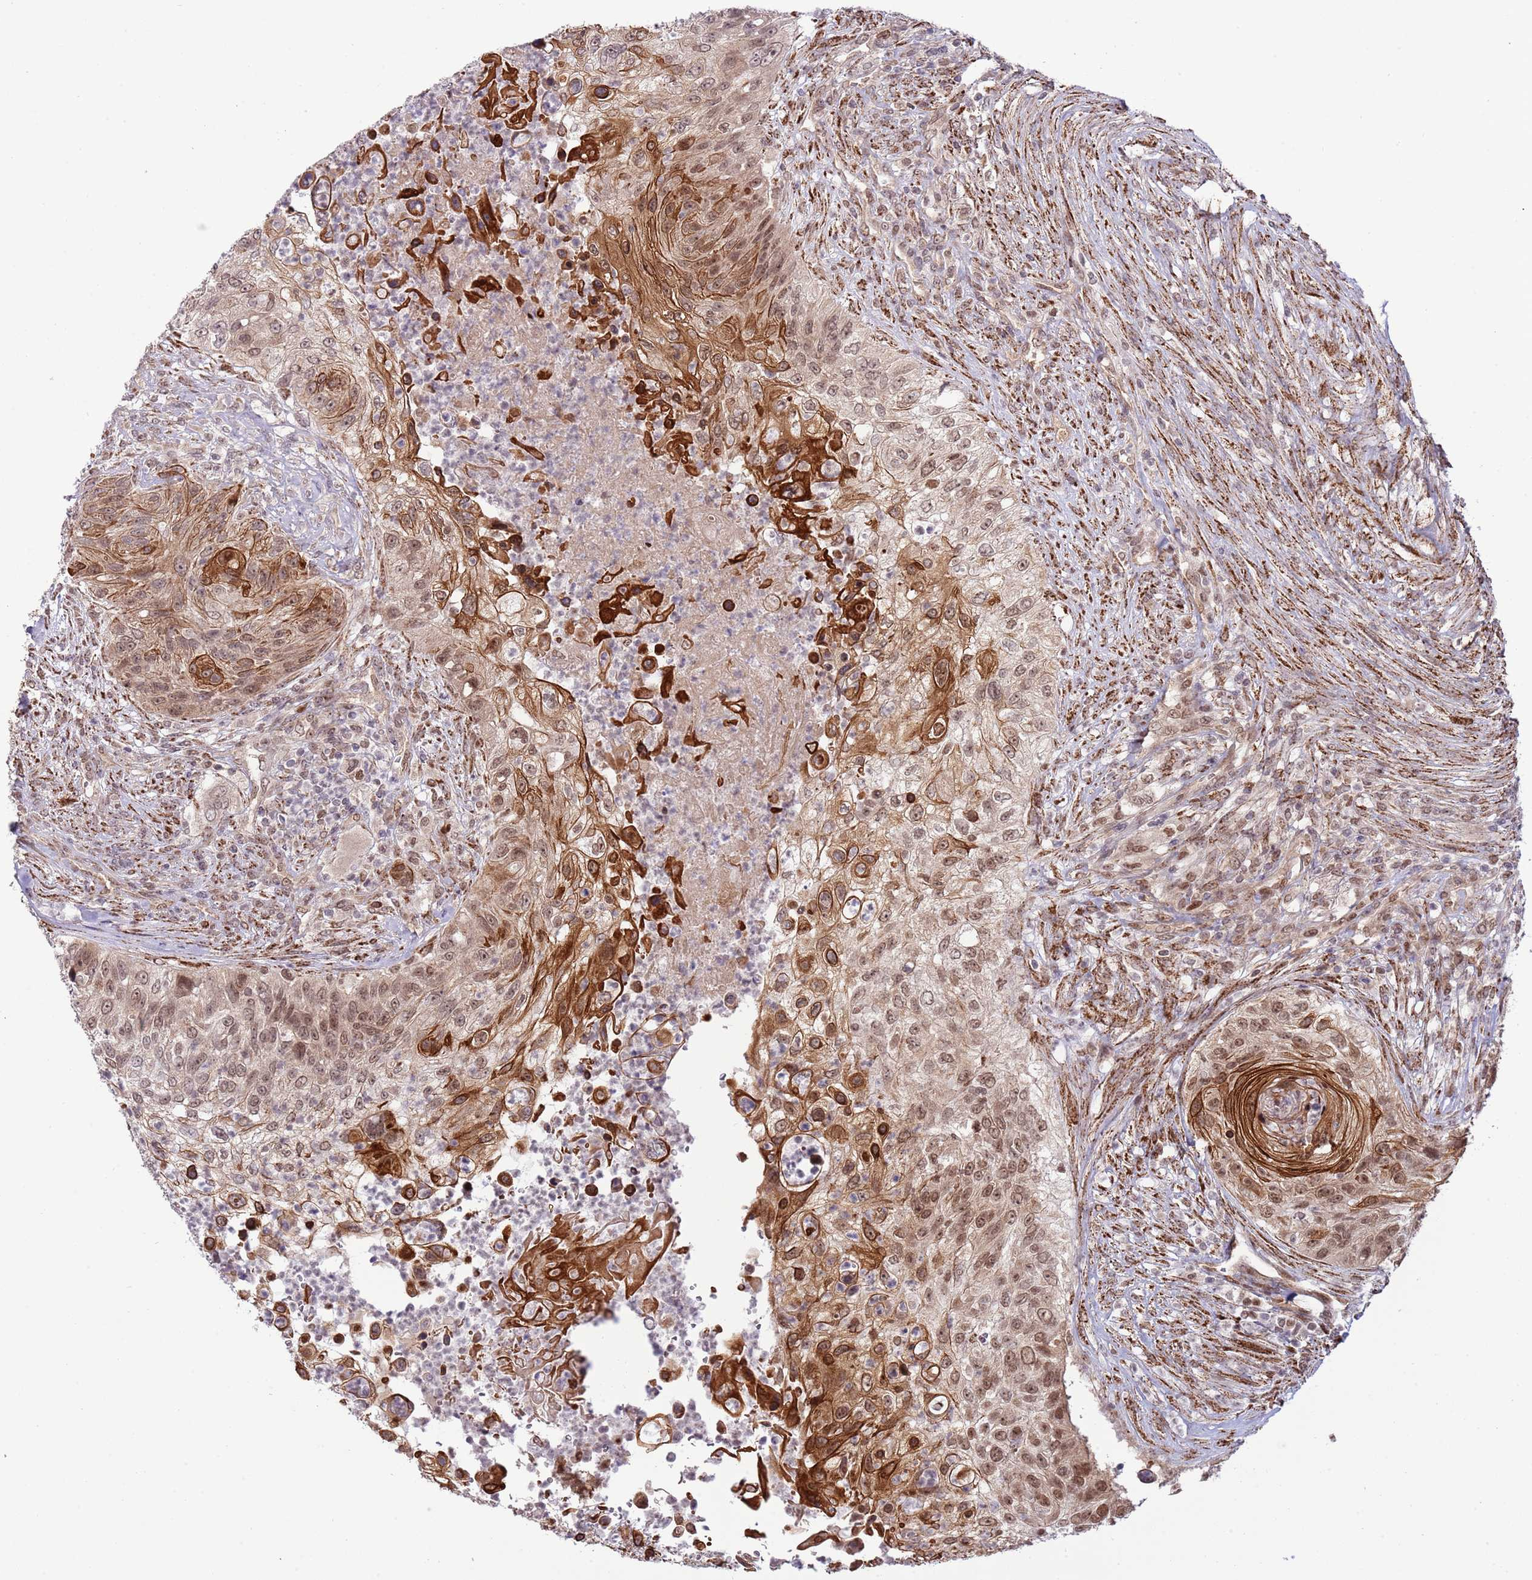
{"staining": {"intensity": "strong", "quantity": "25%-75%", "location": "cytoplasmic/membranous,nuclear"}, "tissue": "urothelial cancer", "cell_type": "Tumor cells", "image_type": "cancer", "snomed": [{"axis": "morphology", "description": "Urothelial carcinoma, High grade"}, {"axis": "topography", "description": "Urinary bladder"}], "caption": "Immunohistochemical staining of human urothelial cancer demonstrates strong cytoplasmic/membranous and nuclear protein expression in approximately 25%-75% of tumor cells.", "gene": "CHD1", "patient": {"sex": "female", "age": 60}}